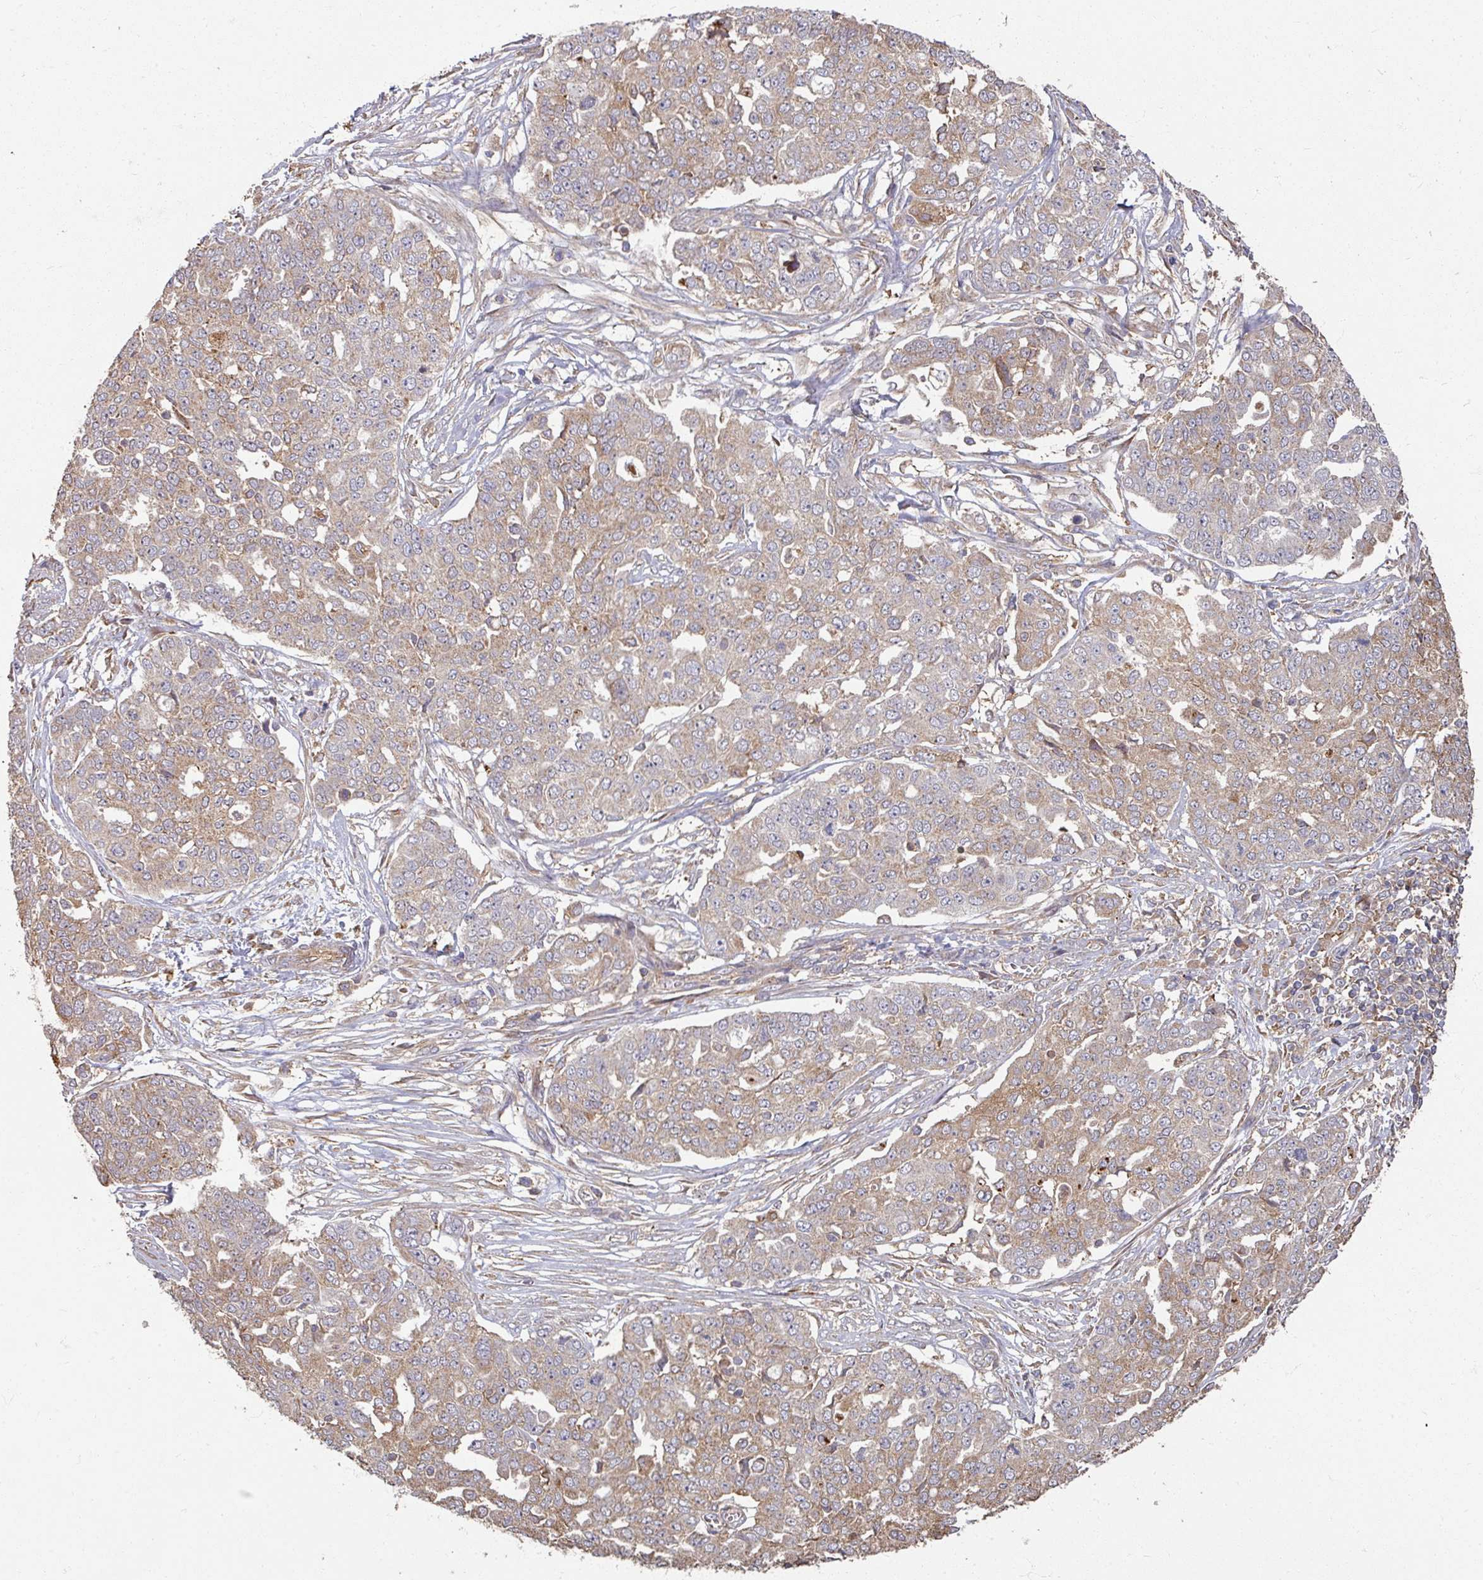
{"staining": {"intensity": "moderate", "quantity": "25%-75%", "location": "cytoplasmic/membranous"}, "tissue": "ovarian cancer", "cell_type": "Tumor cells", "image_type": "cancer", "snomed": [{"axis": "morphology", "description": "Cystadenocarcinoma, serous, NOS"}, {"axis": "topography", "description": "Soft tissue"}, {"axis": "topography", "description": "Ovary"}], "caption": "Ovarian cancer (serous cystadenocarcinoma) stained with DAB immunohistochemistry (IHC) displays medium levels of moderate cytoplasmic/membranous positivity in approximately 25%-75% of tumor cells.", "gene": "CCDC68", "patient": {"sex": "female", "age": 57}}